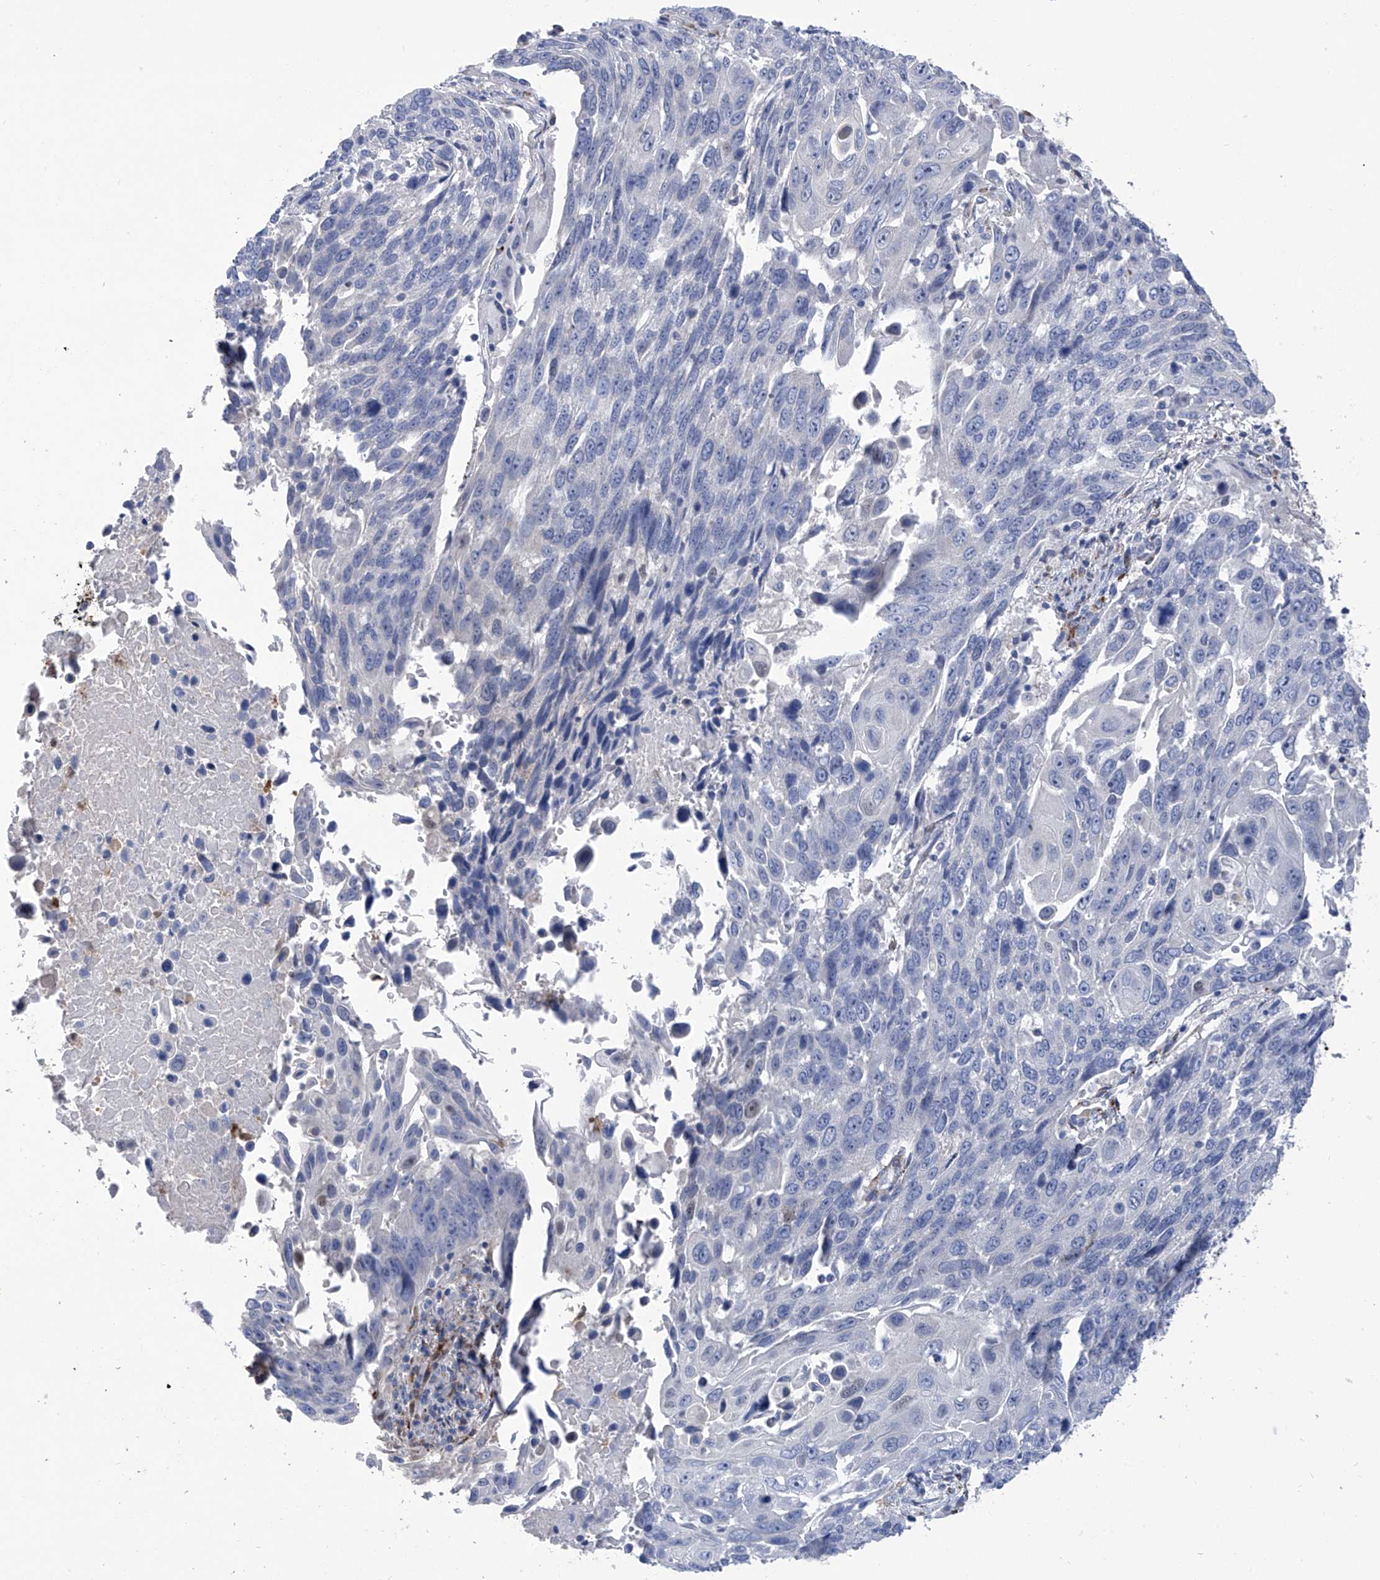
{"staining": {"intensity": "negative", "quantity": "none", "location": "none"}, "tissue": "lung cancer", "cell_type": "Tumor cells", "image_type": "cancer", "snomed": [{"axis": "morphology", "description": "Squamous cell carcinoma, NOS"}, {"axis": "topography", "description": "Lung"}], "caption": "A high-resolution photomicrograph shows IHC staining of lung squamous cell carcinoma, which displays no significant expression in tumor cells.", "gene": "PHF20", "patient": {"sex": "male", "age": 66}}